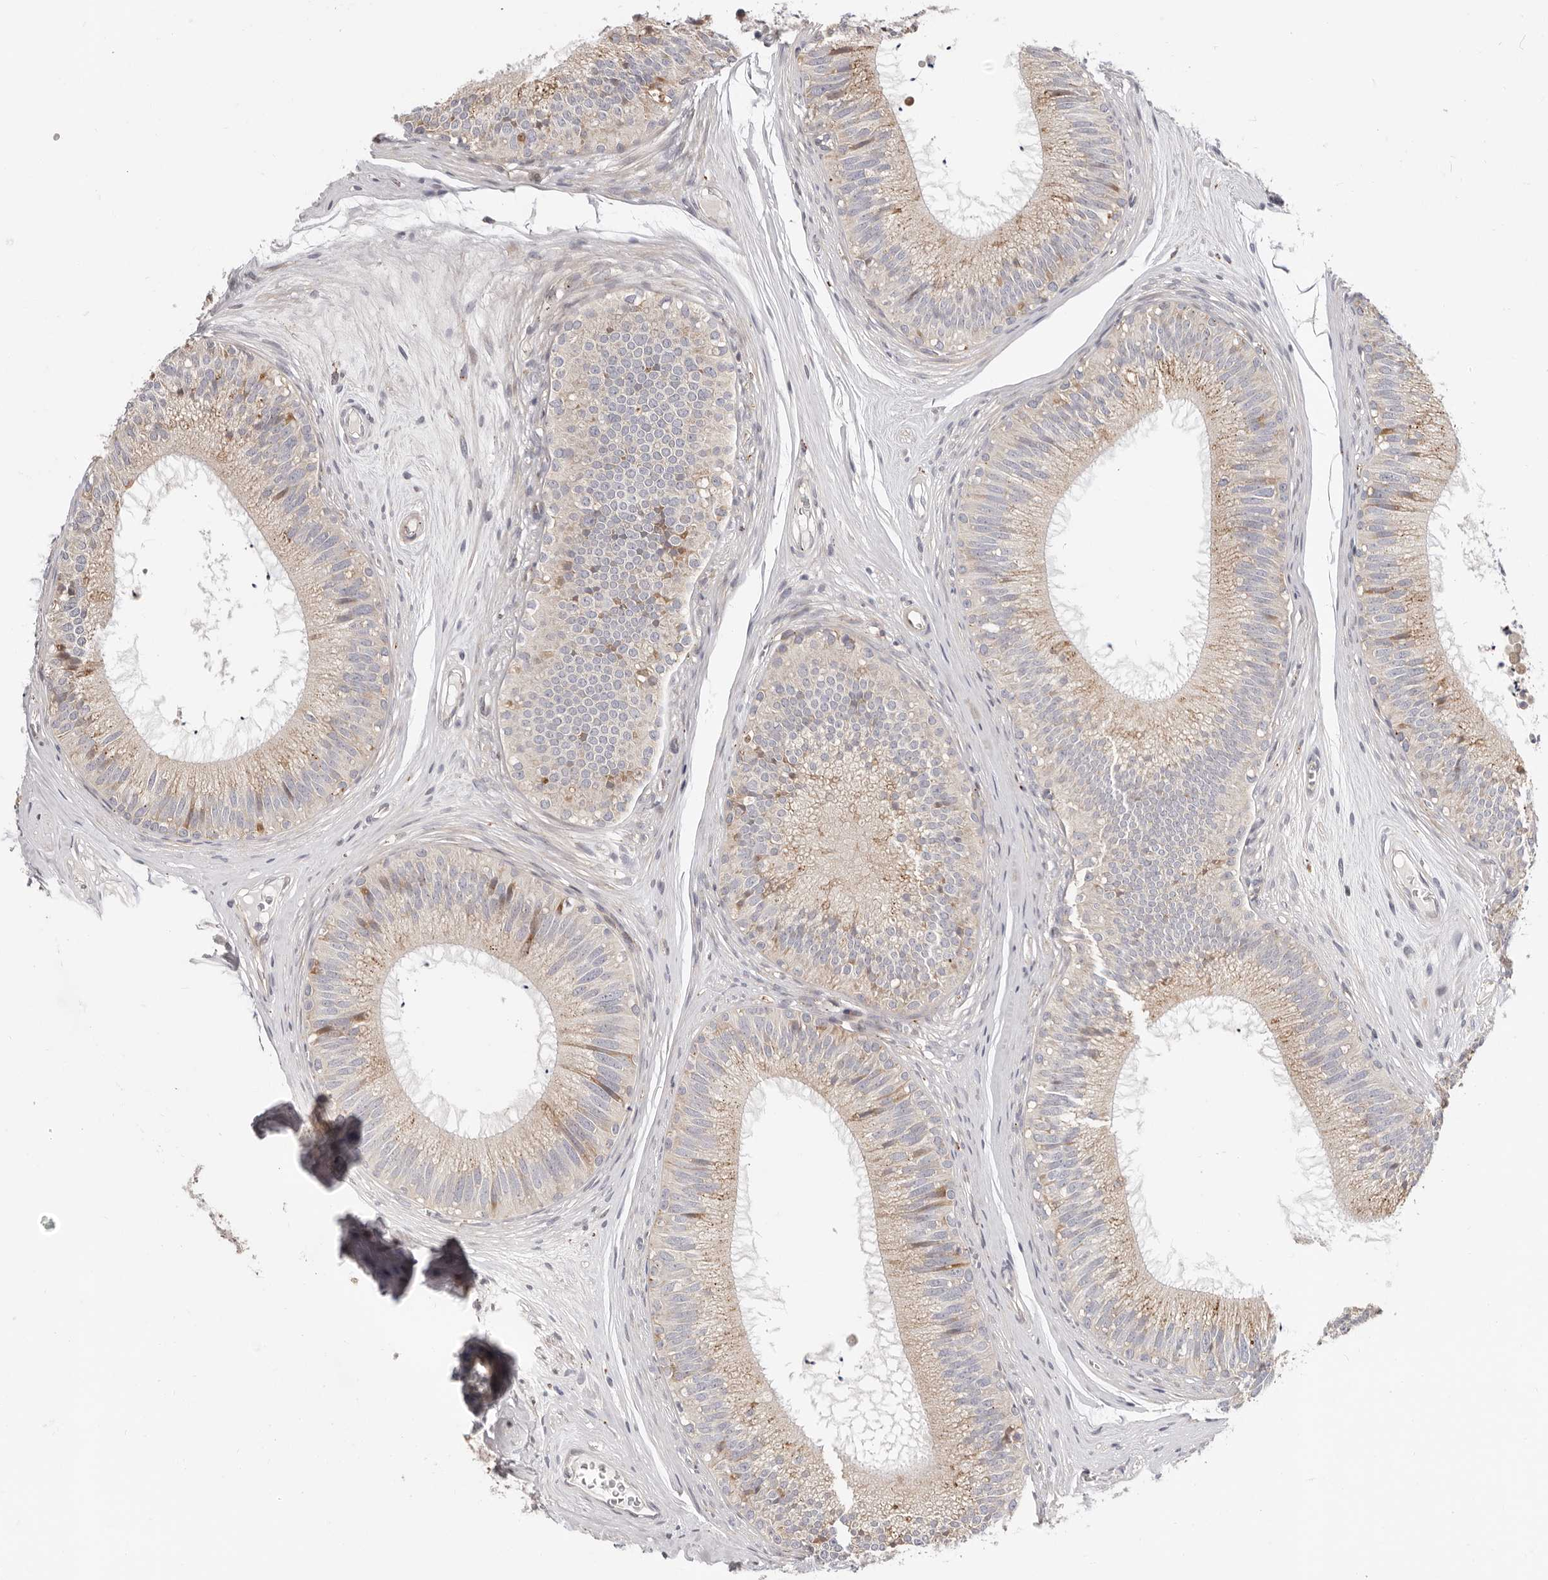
{"staining": {"intensity": "weak", "quantity": "25%-75%", "location": "cytoplasmic/membranous"}, "tissue": "epididymis", "cell_type": "Glandular cells", "image_type": "normal", "snomed": [{"axis": "morphology", "description": "Normal tissue, NOS"}, {"axis": "topography", "description": "Epididymis"}], "caption": "Protein expression by immunohistochemistry (IHC) shows weak cytoplasmic/membranous expression in about 25%-75% of glandular cells in benign epididymis.", "gene": "TOR3A", "patient": {"sex": "male", "age": 29}}